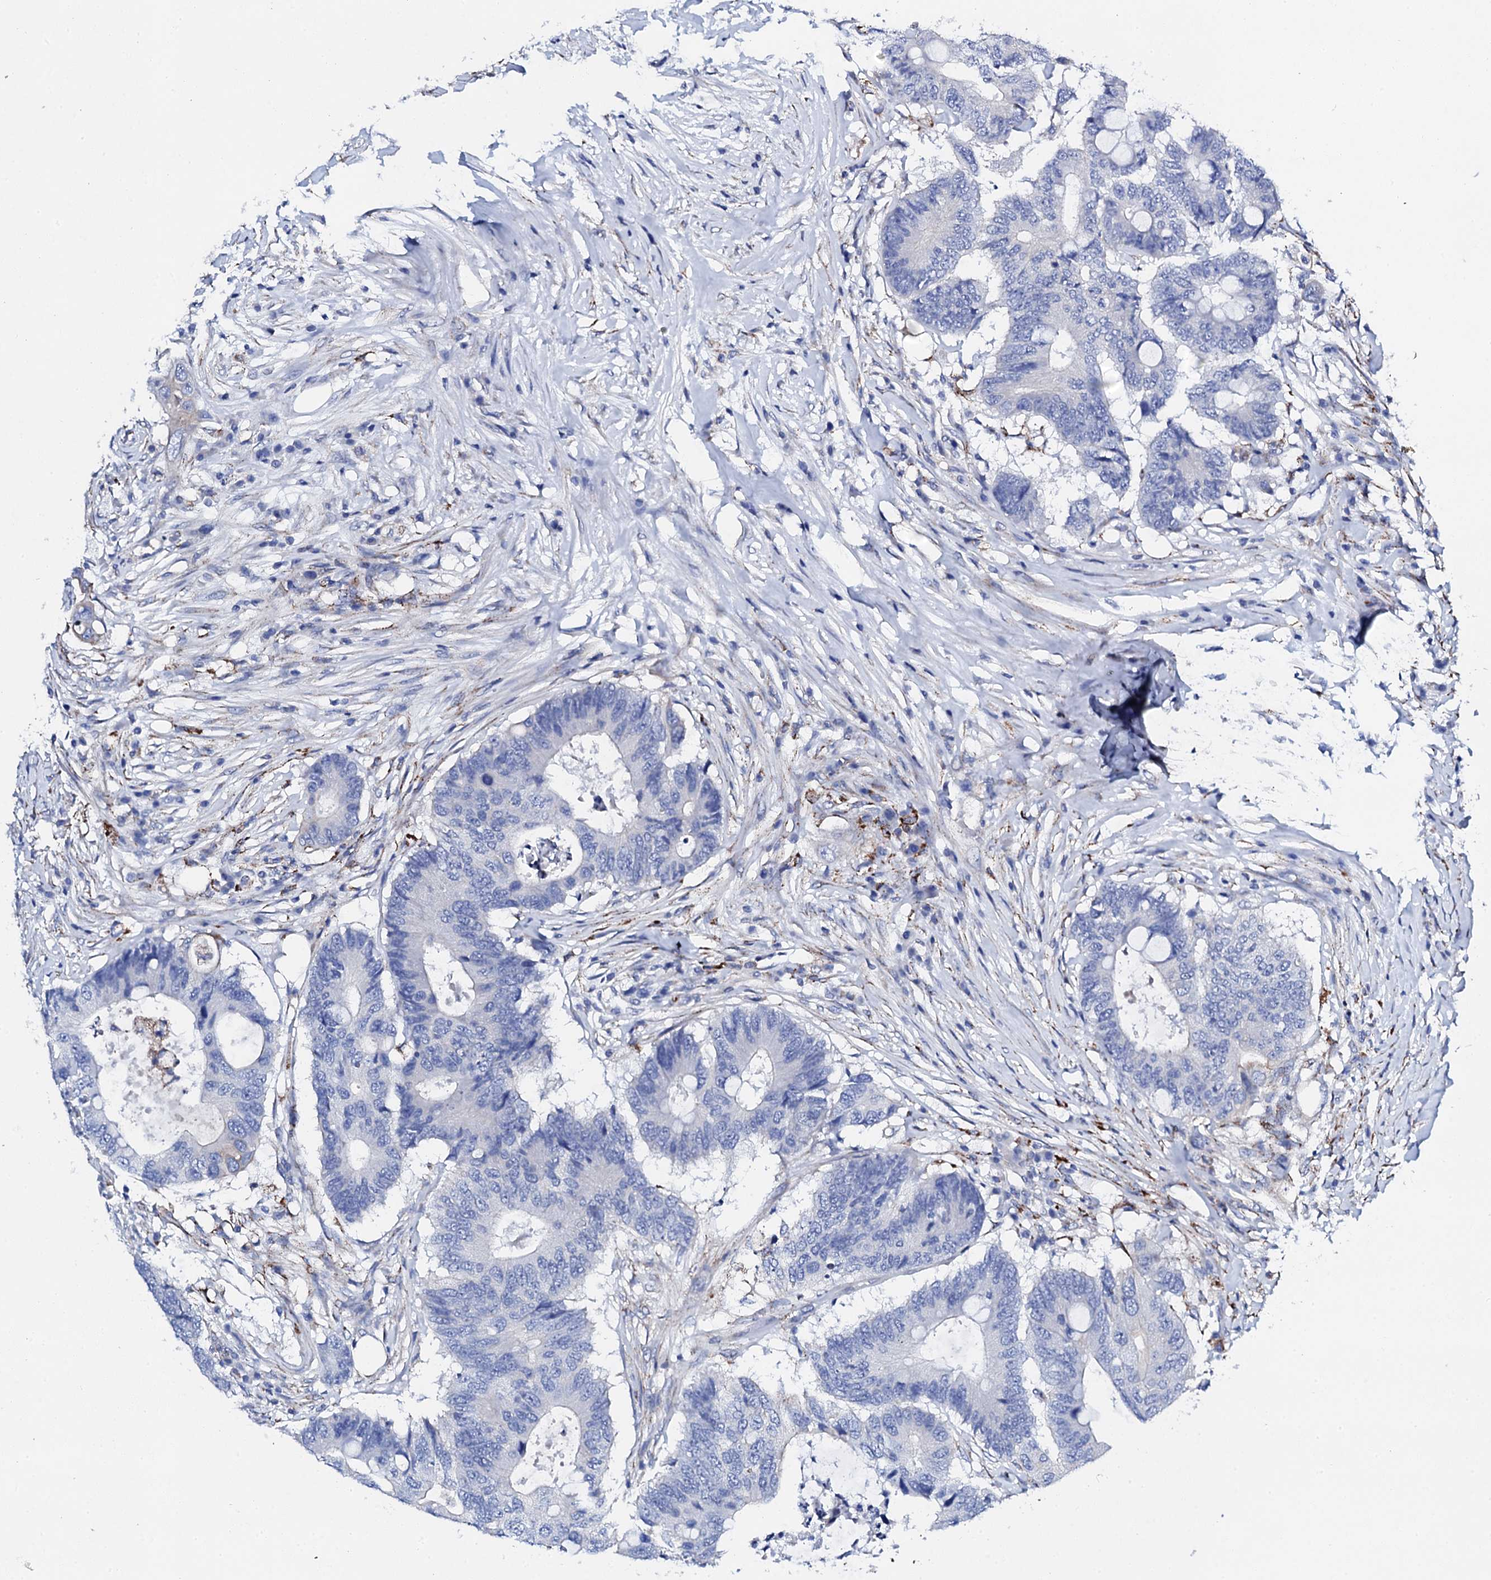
{"staining": {"intensity": "negative", "quantity": "none", "location": "none"}, "tissue": "colorectal cancer", "cell_type": "Tumor cells", "image_type": "cancer", "snomed": [{"axis": "morphology", "description": "Adenocarcinoma, NOS"}, {"axis": "topography", "description": "Colon"}], "caption": "Tumor cells show no significant protein positivity in adenocarcinoma (colorectal). (DAB immunohistochemistry (IHC), high magnification).", "gene": "KLHL32", "patient": {"sex": "male", "age": 71}}